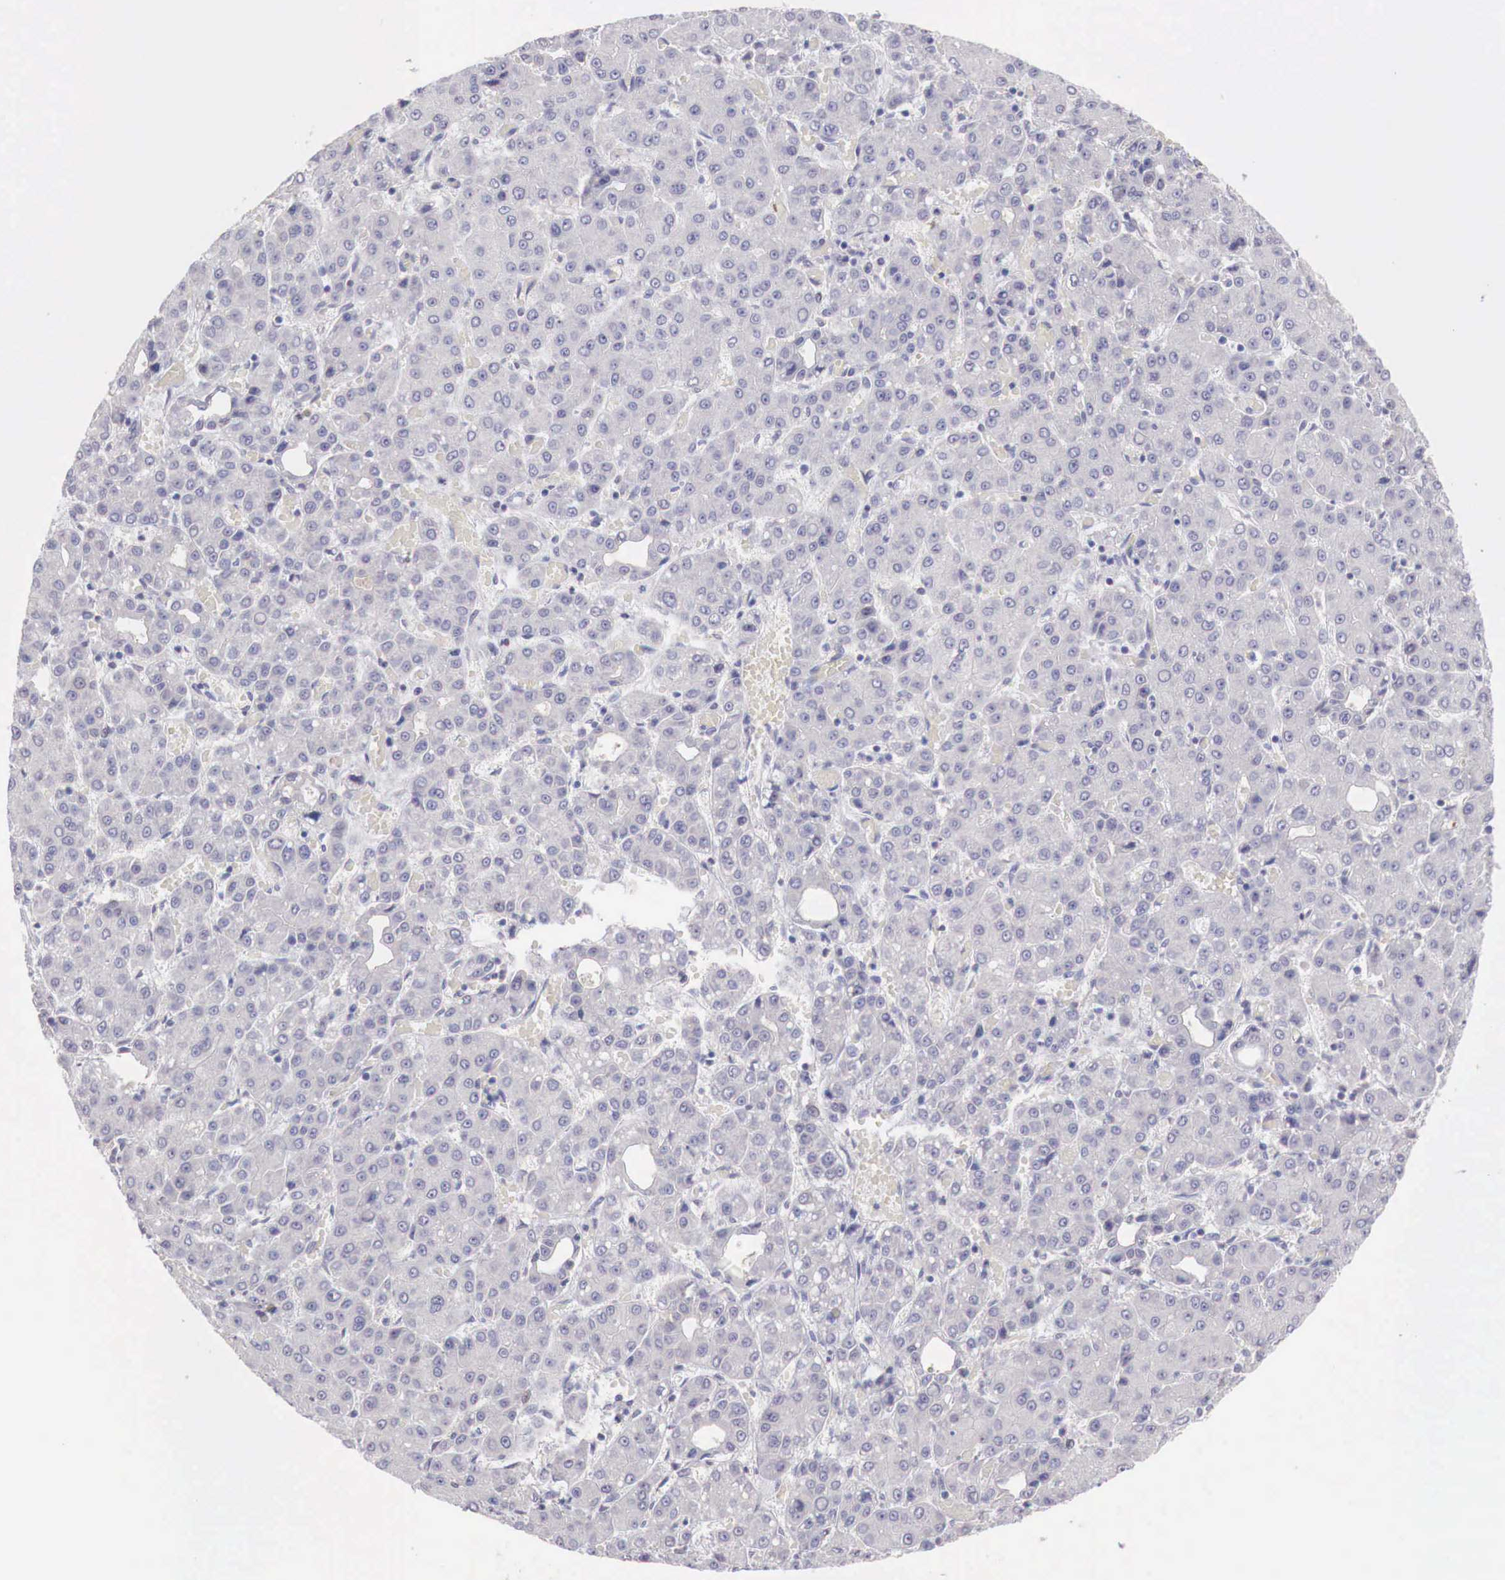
{"staining": {"intensity": "negative", "quantity": "none", "location": "none"}, "tissue": "liver cancer", "cell_type": "Tumor cells", "image_type": "cancer", "snomed": [{"axis": "morphology", "description": "Carcinoma, Hepatocellular, NOS"}, {"axis": "topography", "description": "Liver"}], "caption": "Protein analysis of liver cancer displays no significant staining in tumor cells.", "gene": "XPNPEP2", "patient": {"sex": "male", "age": 69}}